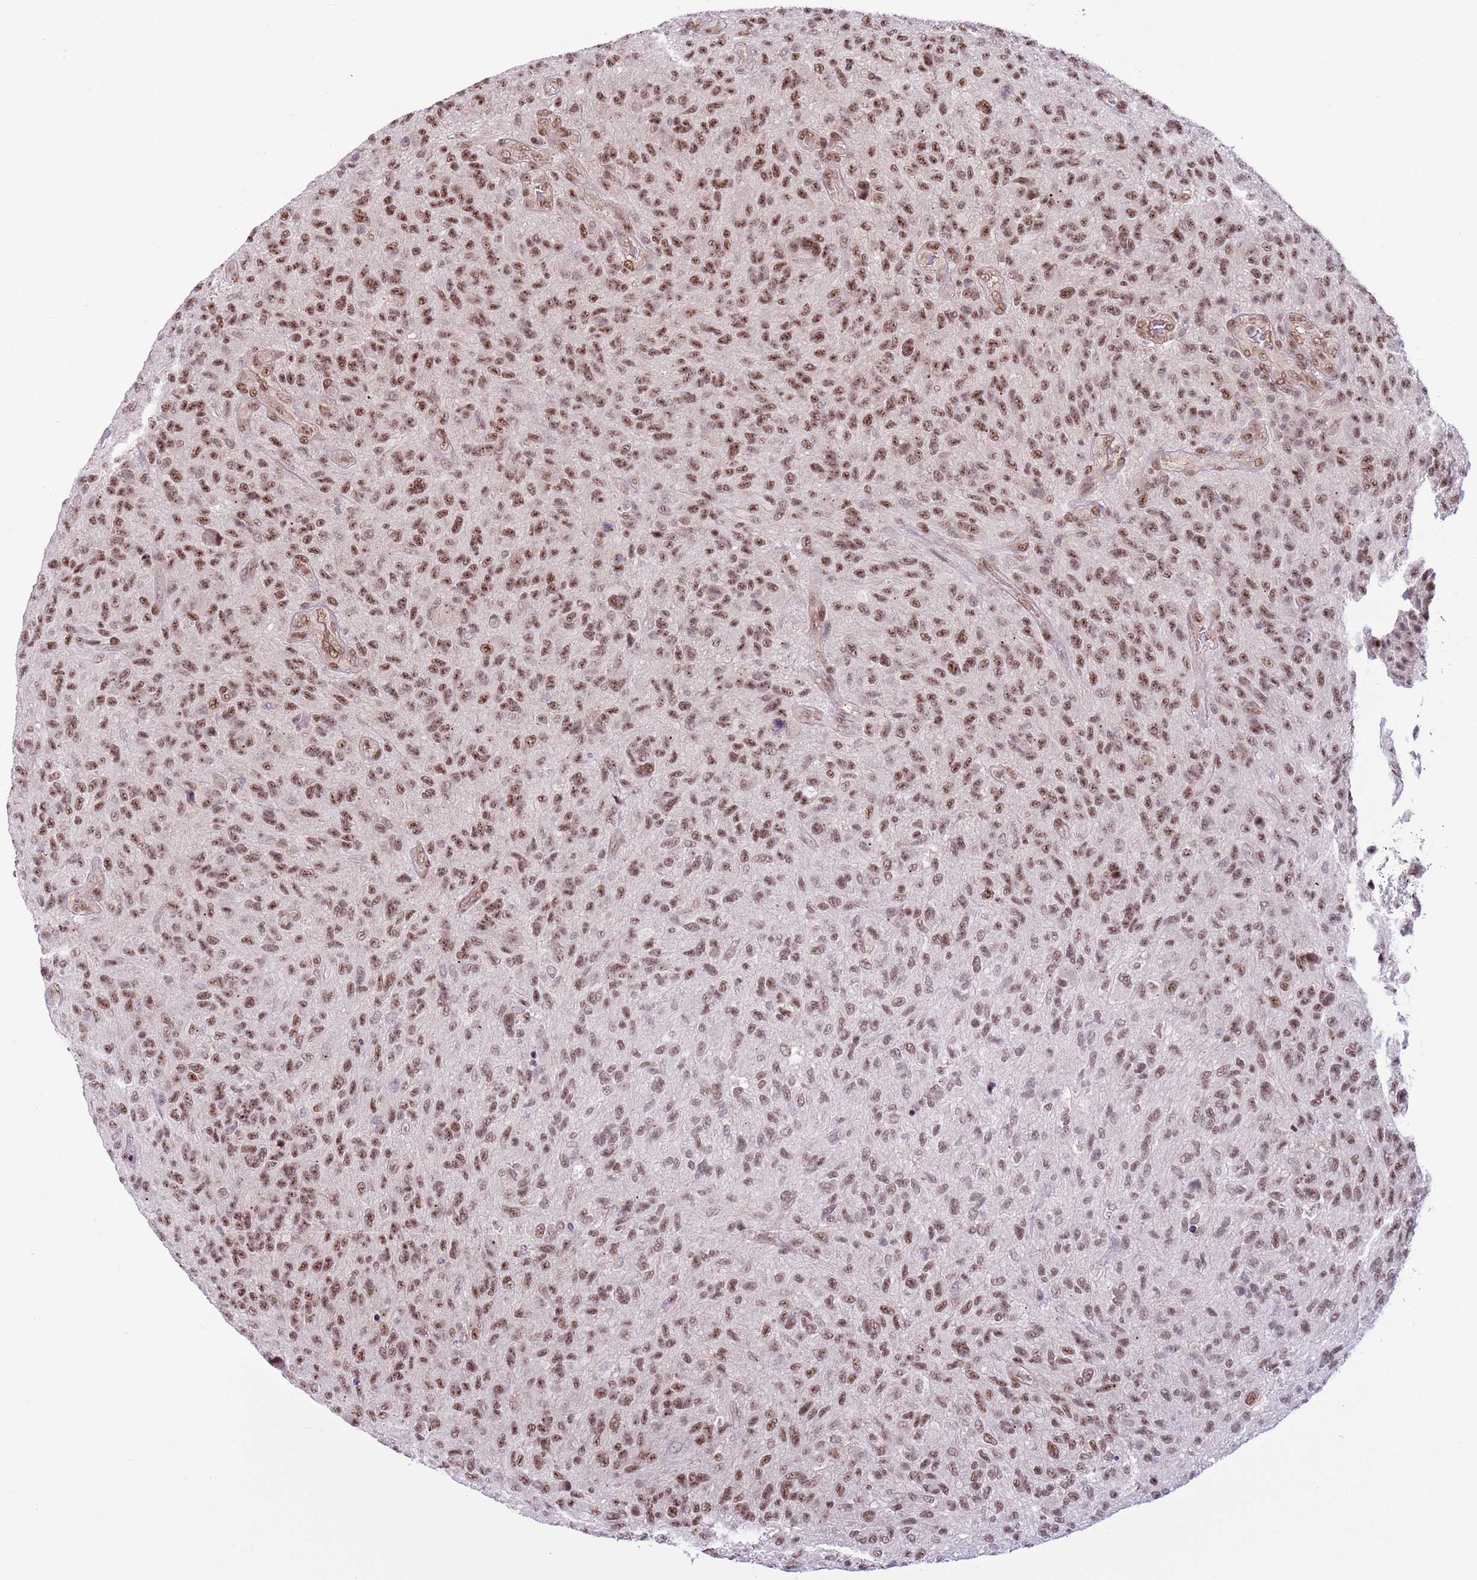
{"staining": {"intensity": "moderate", "quantity": ">75%", "location": "nuclear"}, "tissue": "glioma", "cell_type": "Tumor cells", "image_type": "cancer", "snomed": [{"axis": "morphology", "description": "Glioma, malignant, High grade"}, {"axis": "topography", "description": "Brain"}], "caption": "Immunohistochemistry image of neoplastic tissue: malignant high-grade glioma stained using immunohistochemistry demonstrates medium levels of moderate protein expression localized specifically in the nuclear of tumor cells, appearing as a nuclear brown color.", "gene": "SIPA1L3", "patient": {"sex": "male", "age": 47}}